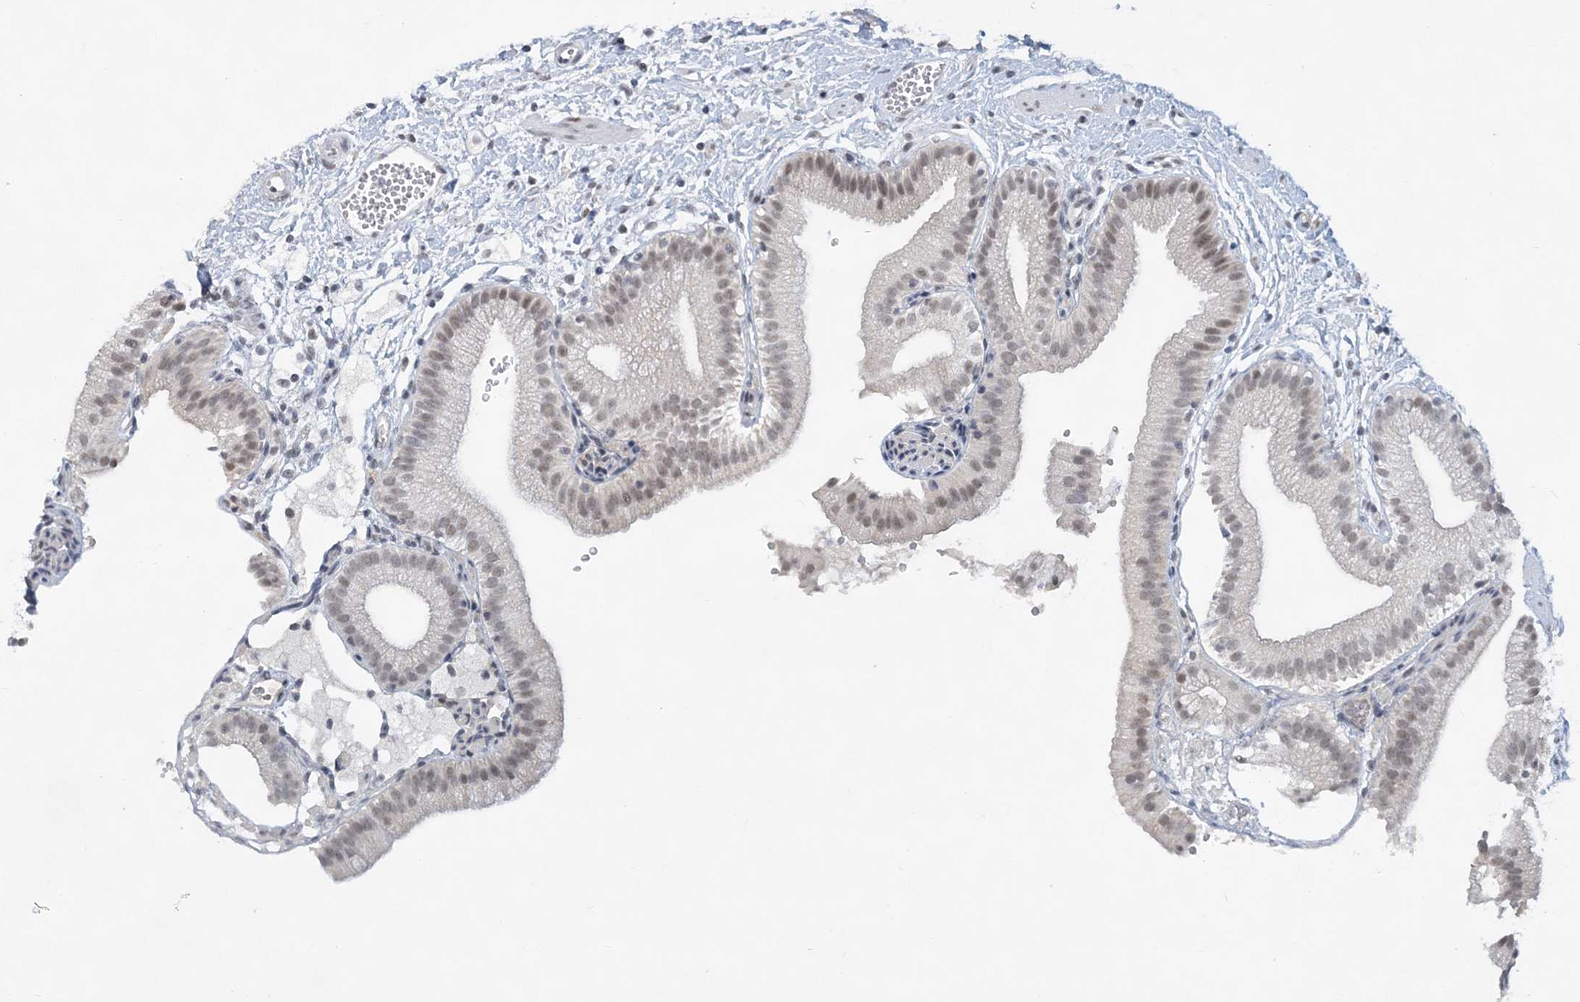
{"staining": {"intensity": "weak", "quantity": ">75%", "location": "nuclear"}, "tissue": "gallbladder", "cell_type": "Glandular cells", "image_type": "normal", "snomed": [{"axis": "morphology", "description": "Normal tissue, NOS"}, {"axis": "topography", "description": "Gallbladder"}], "caption": "Weak nuclear expression for a protein is identified in approximately >75% of glandular cells of normal gallbladder using IHC.", "gene": "KMT2D", "patient": {"sex": "male", "age": 55}}